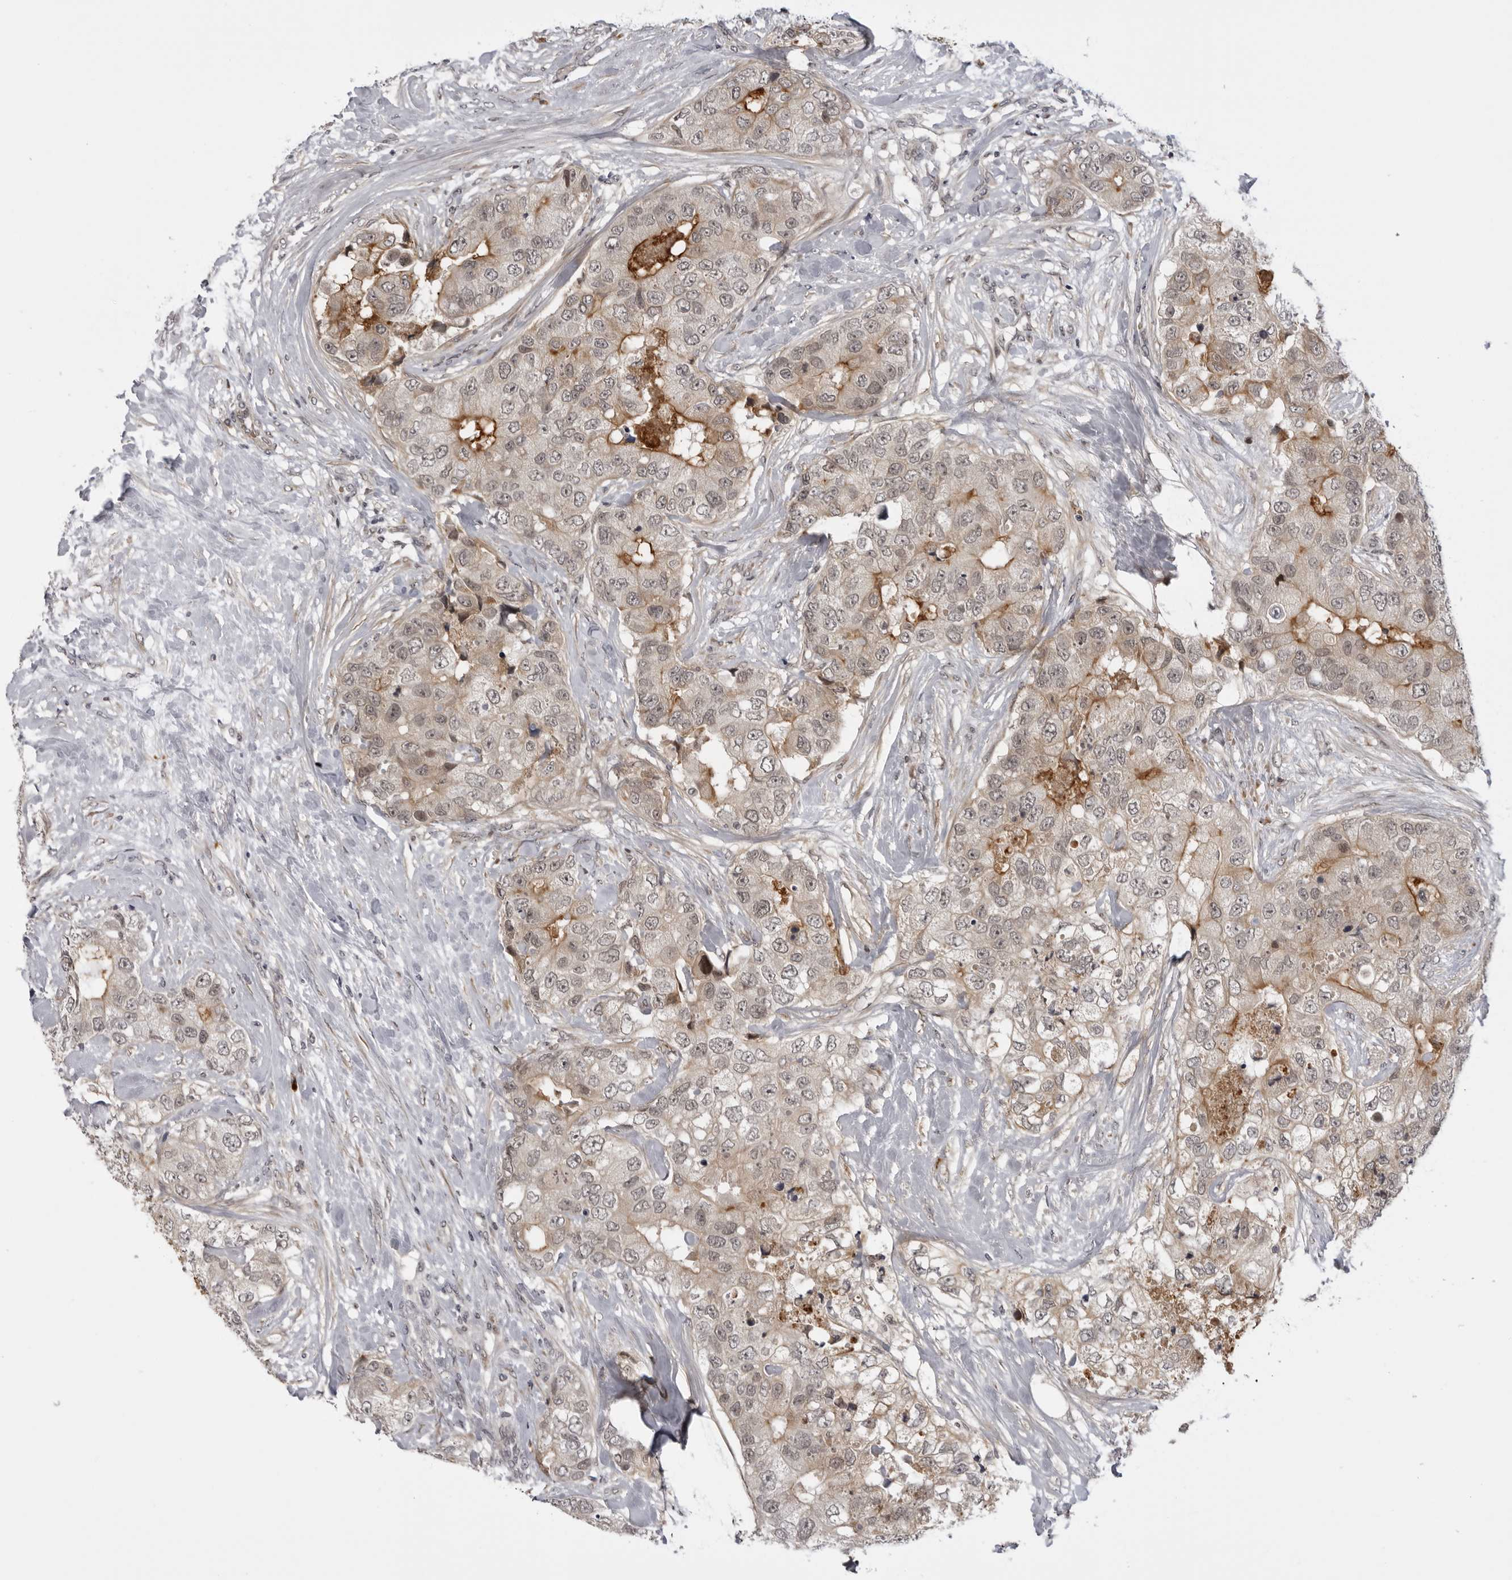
{"staining": {"intensity": "weak", "quantity": ">75%", "location": "cytoplasmic/membranous"}, "tissue": "breast cancer", "cell_type": "Tumor cells", "image_type": "cancer", "snomed": [{"axis": "morphology", "description": "Duct carcinoma"}, {"axis": "topography", "description": "Breast"}], "caption": "A high-resolution micrograph shows immunohistochemistry (IHC) staining of breast cancer (invasive ductal carcinoma), which demonstrates weak cytoplasmic/membranous expression in about >75% of tumor cells. Ihc stains the protein in brown and the nuclei are stained blue.", "gene": "ALPK2", "patient": {"sex": "female", "age": 62}}